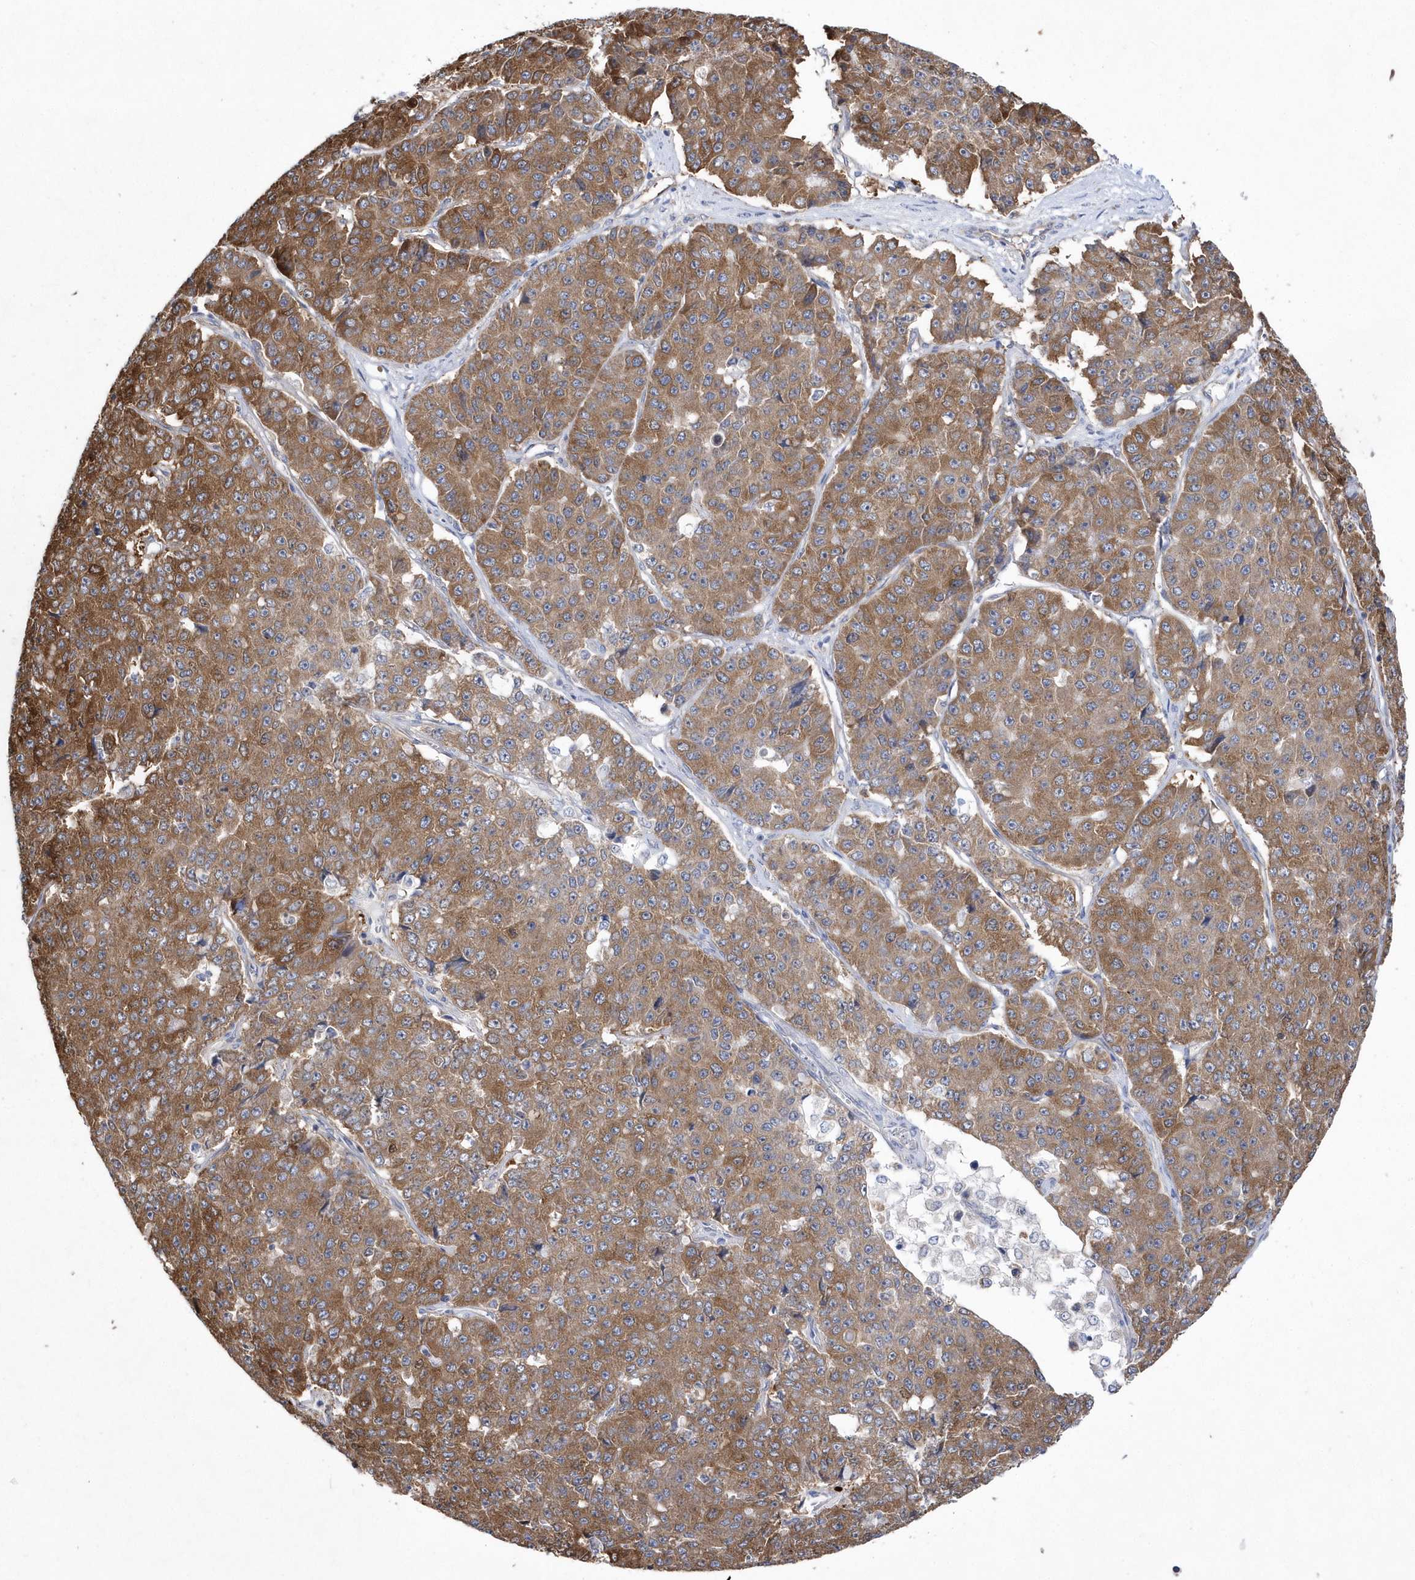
{"staining": {"intensity": "moderate", "quantity": ">75%", "location": "cytoplasmic/membranous"}, "tissue": "pancreatic cancer", "cell_type": "Tumor cells", "image_type": "cancer", "snomed": [{"axis": "morphology", "description": "Adenocarcinoma, NOS"}, {"axis": "topography", "description": "Pancreas"}], "caption": "IHC micrograph of pancreatic adenocarcinoma stained for a protein (brown), which exhibits medium levels of moderate cytoplasmic/membranous positivity in about >75% of tumor cells.", "gene": "JKAMP", "patient": {"sex": "male", "age": 50}}